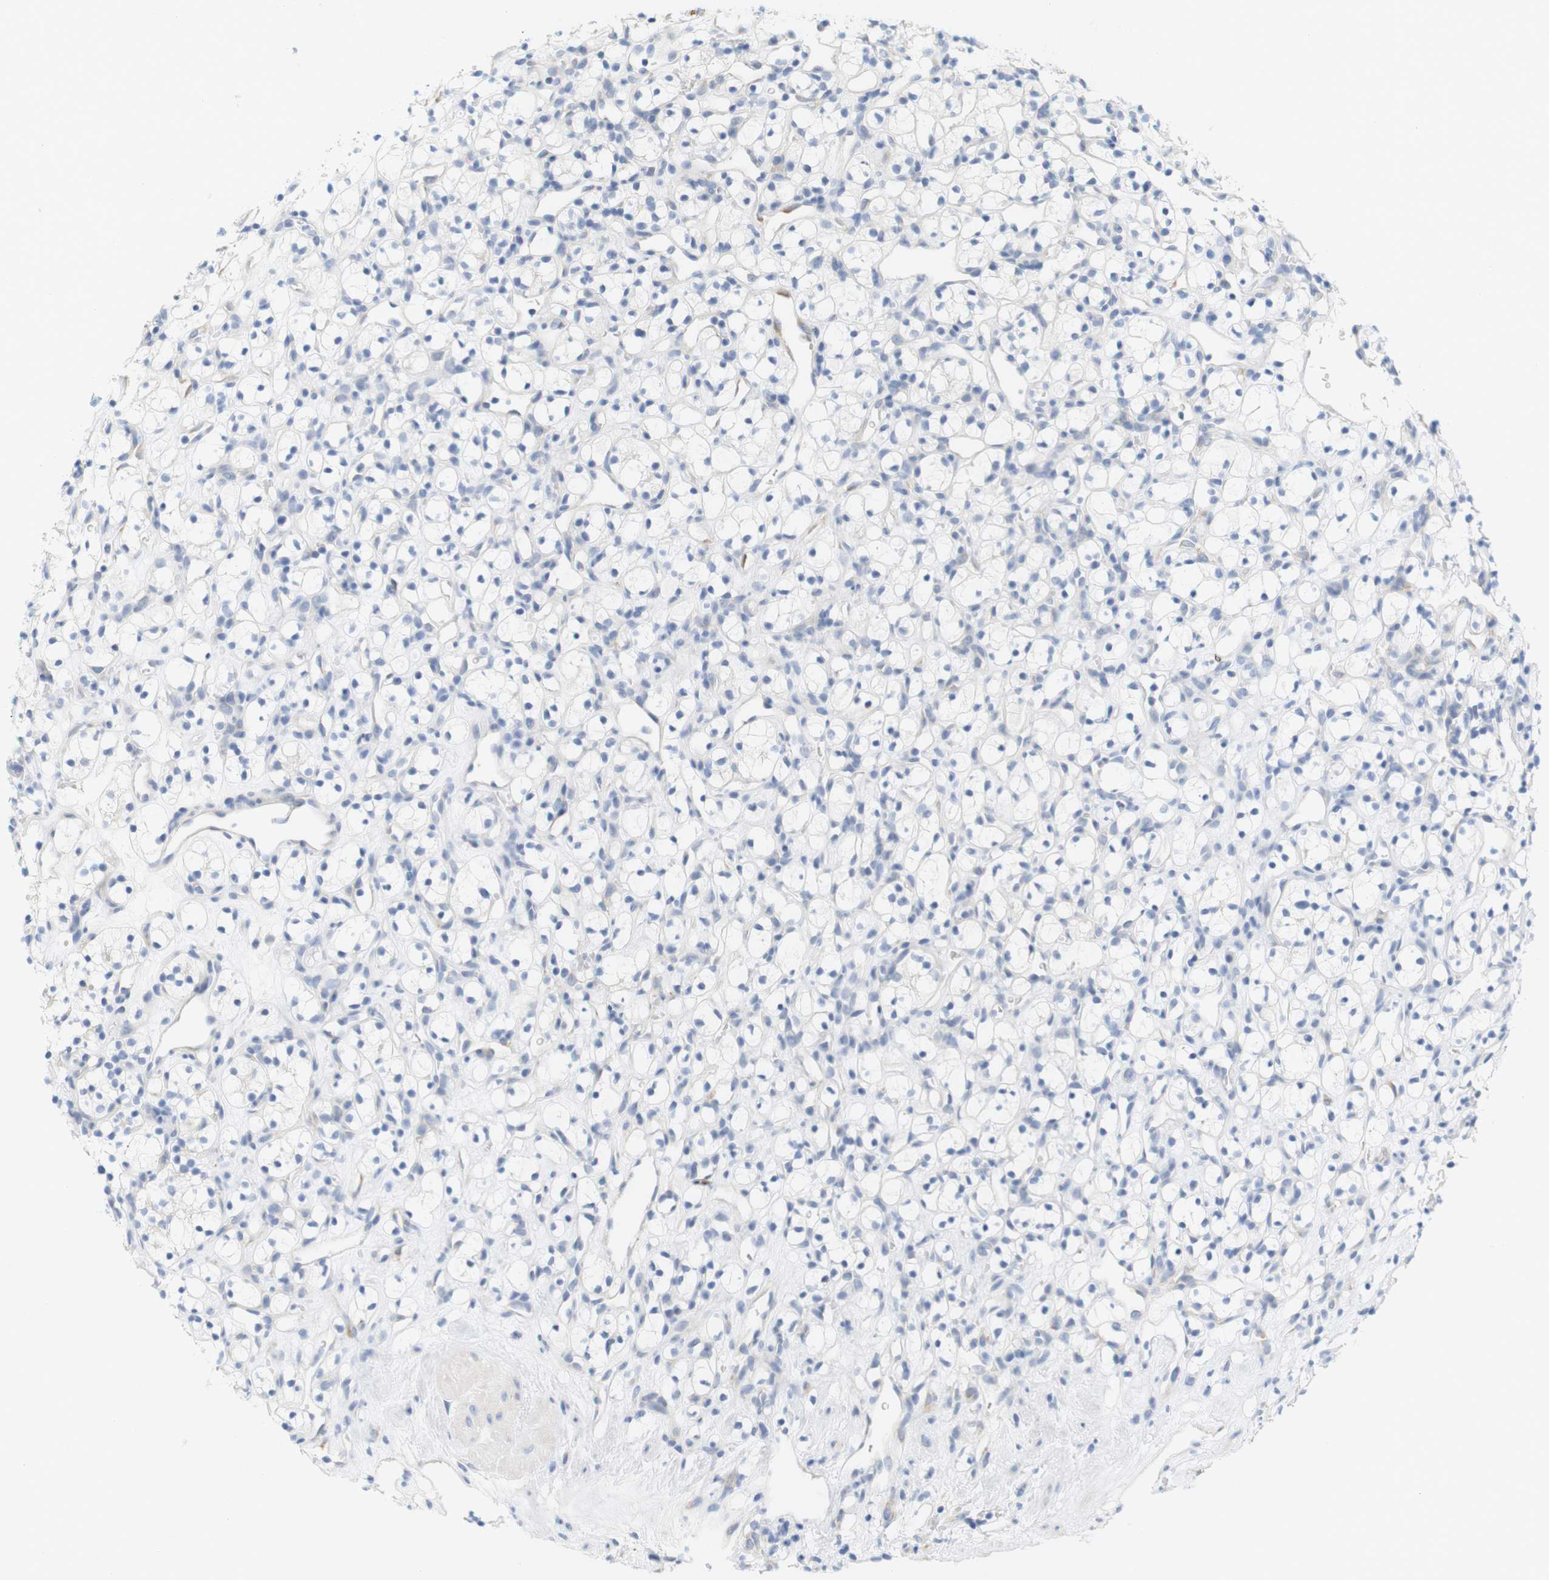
{"staining": {"intensity": "negative", "quantity": "none", "location": "none"}, "tissue": "renal cancer", "cell_type": "Tumor cells", "image_type": "cancer", "snomed": [{"axis": "morphology", "description": "Adenocarcinoma, NOS"}, {"axis": "topography", "description": "Kidney"}], "caption": "A high-resolution micrograph shows immunohistochemistry (IHC) staining of renal cancer, which displays no significant expression in tumor cells. (DAB (3,3'-diaminobenzidine) immunohistochemistry (IHC) visualized using brightfield microscopy, high magnification).", "gene": "RGS9", "patient": {"sex": "female", "age": 60}}